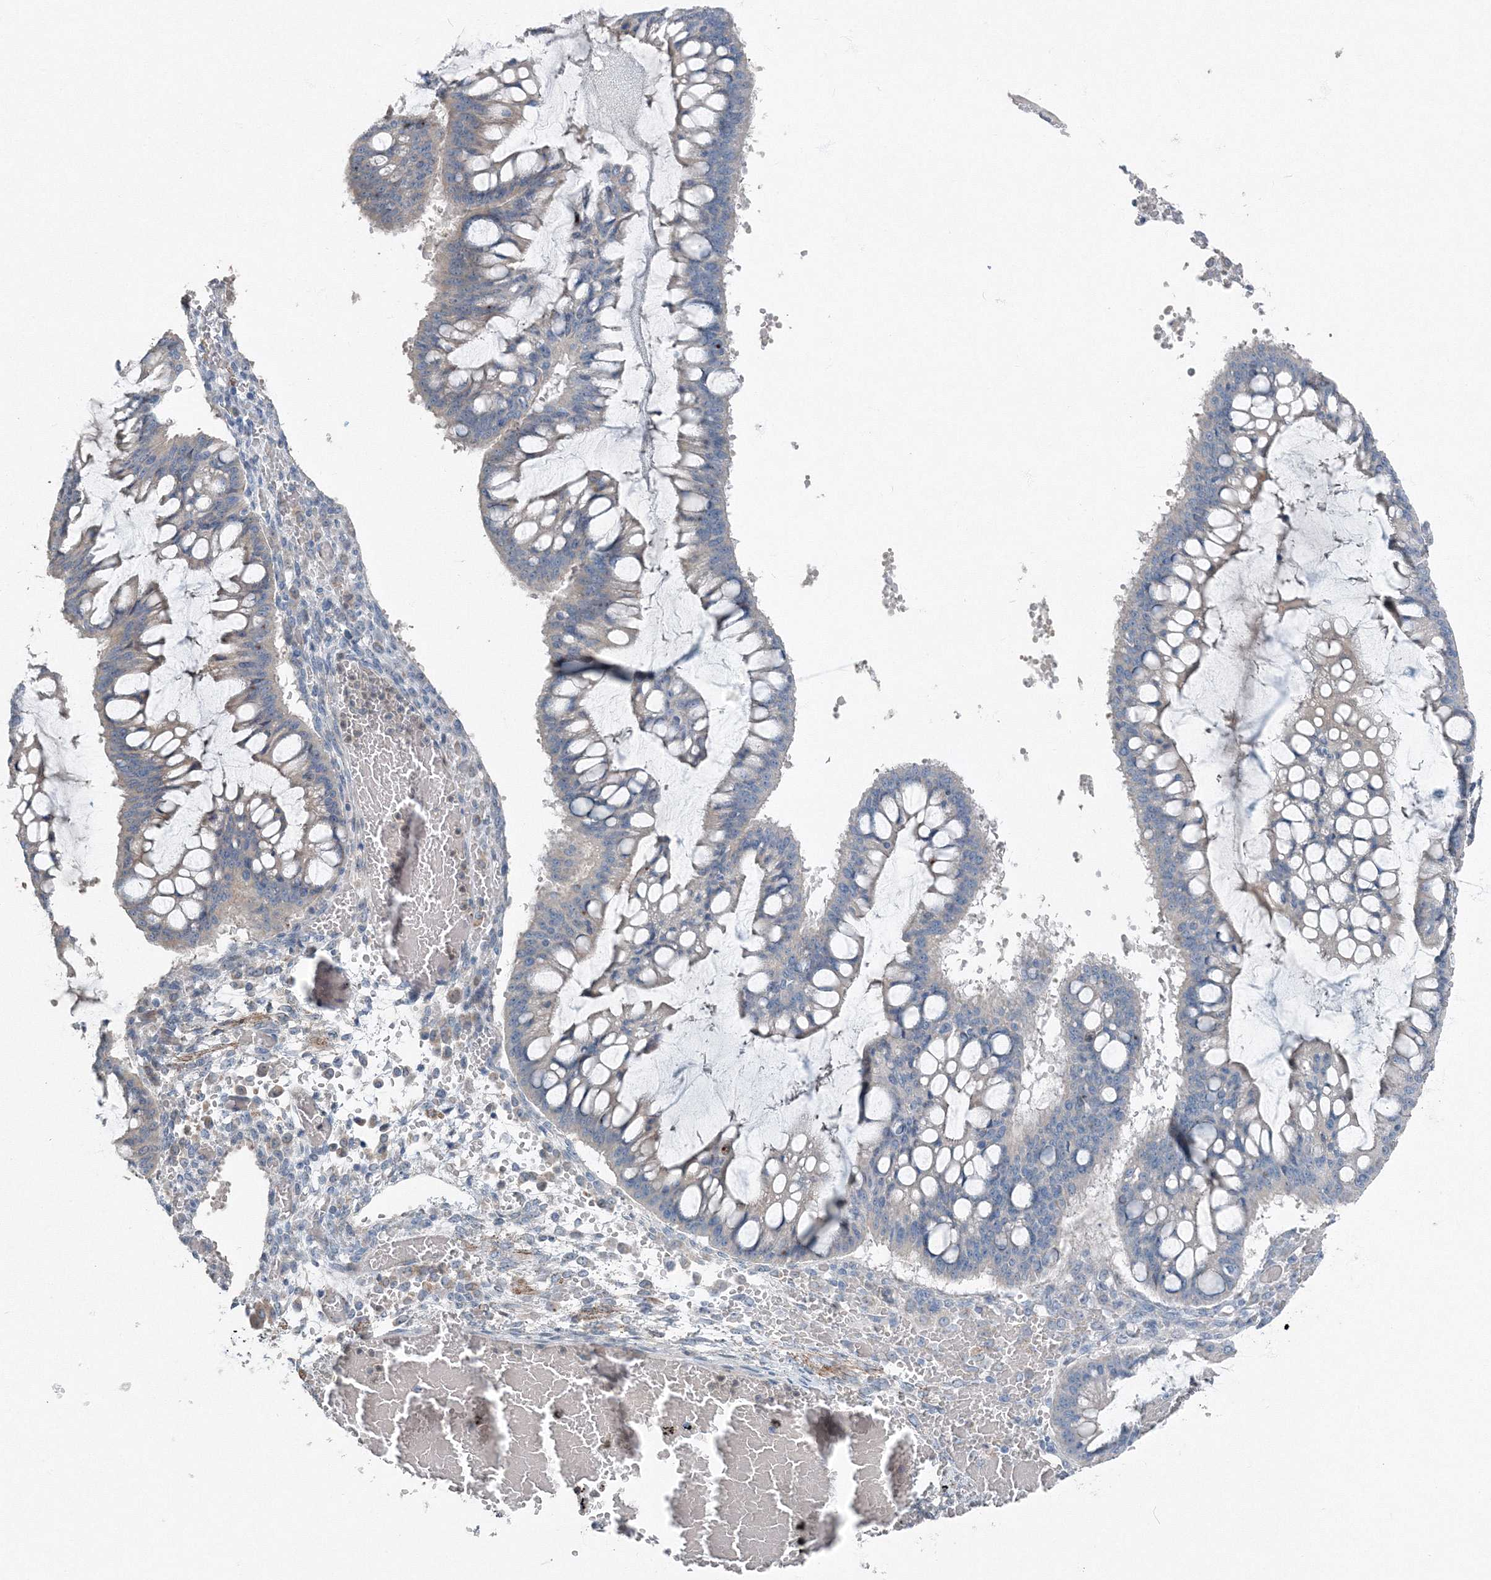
{"staining": {"intensity": "weak", "quantity": "<25%", "location": "cytoplasmic/membranous"}, "tissue": "ovarian cancer", "cell_type": "Tumor cells", "image_type": "cancer", "snomed": [{"axis": "morphology", "description": "Cystadenocarcinoma, mucinous, NOS"}, {"axis": "topography", "description": "Ovary"}], "caption": "Ovarian cancer stained for a protein using immunohistochemistry exhibits no expression tumor cells.", "gene": "AASDH", "patient": {"sex": "female", "age": 73}}